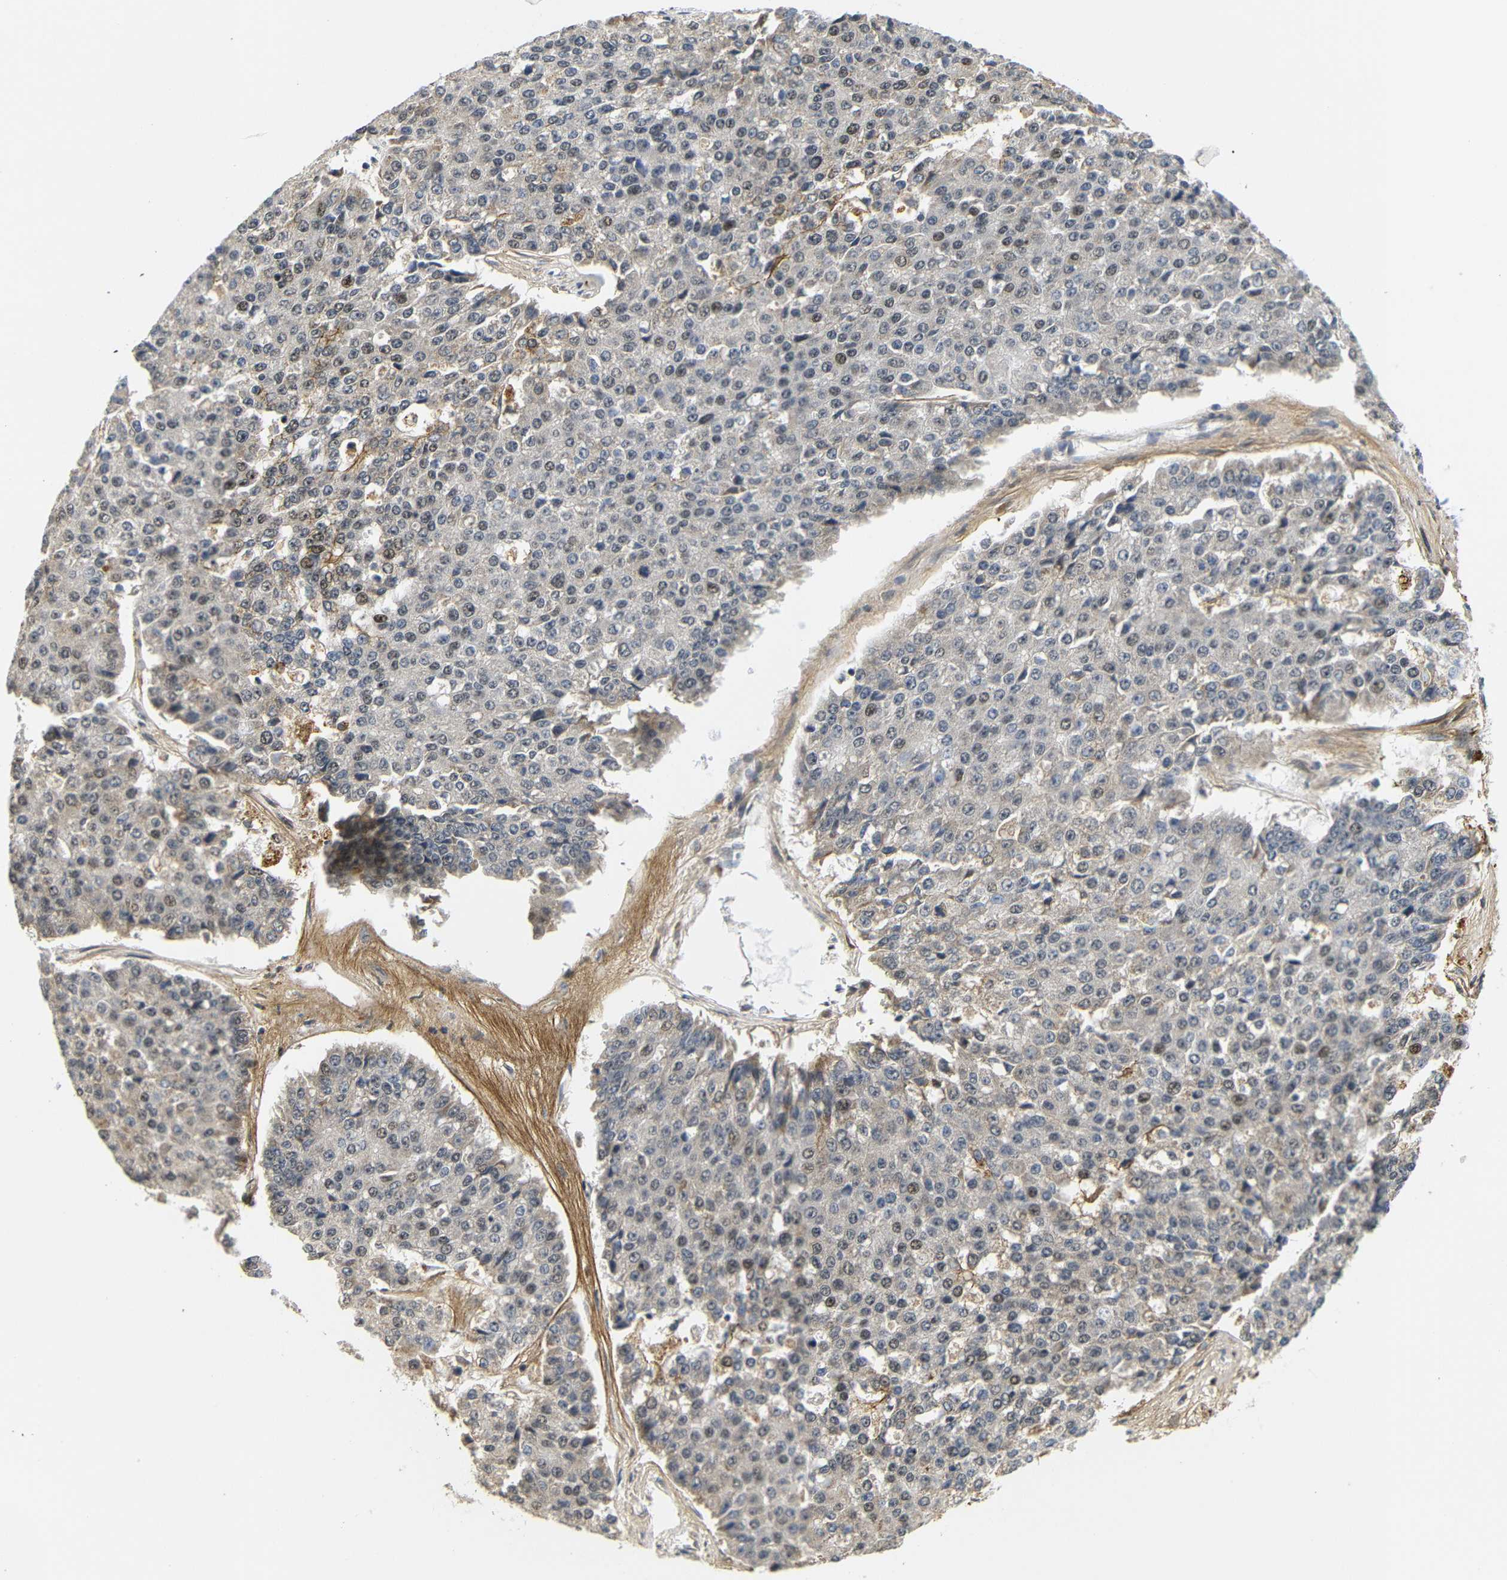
{"staining": {"intensity": "weak", "quantity": "<25%", "location": "cytoplasmic/membranous,nuclear"}, "tissue": "pancreatic cancer", "cell_type": "Tumor cells", "image_type": "cancer", "snomed": [{"axis": "morphology", "description": "Adenocarcinoma, NOS"}, {"axis": "topography", "description": "Pancreas"}], "caption": "This is an IHC micrograph of pancreatic adenocarcinoma. There is no expression in tumor cells.", "gene": "GJA5", "patient": {"sex": "male", "age": 50}}